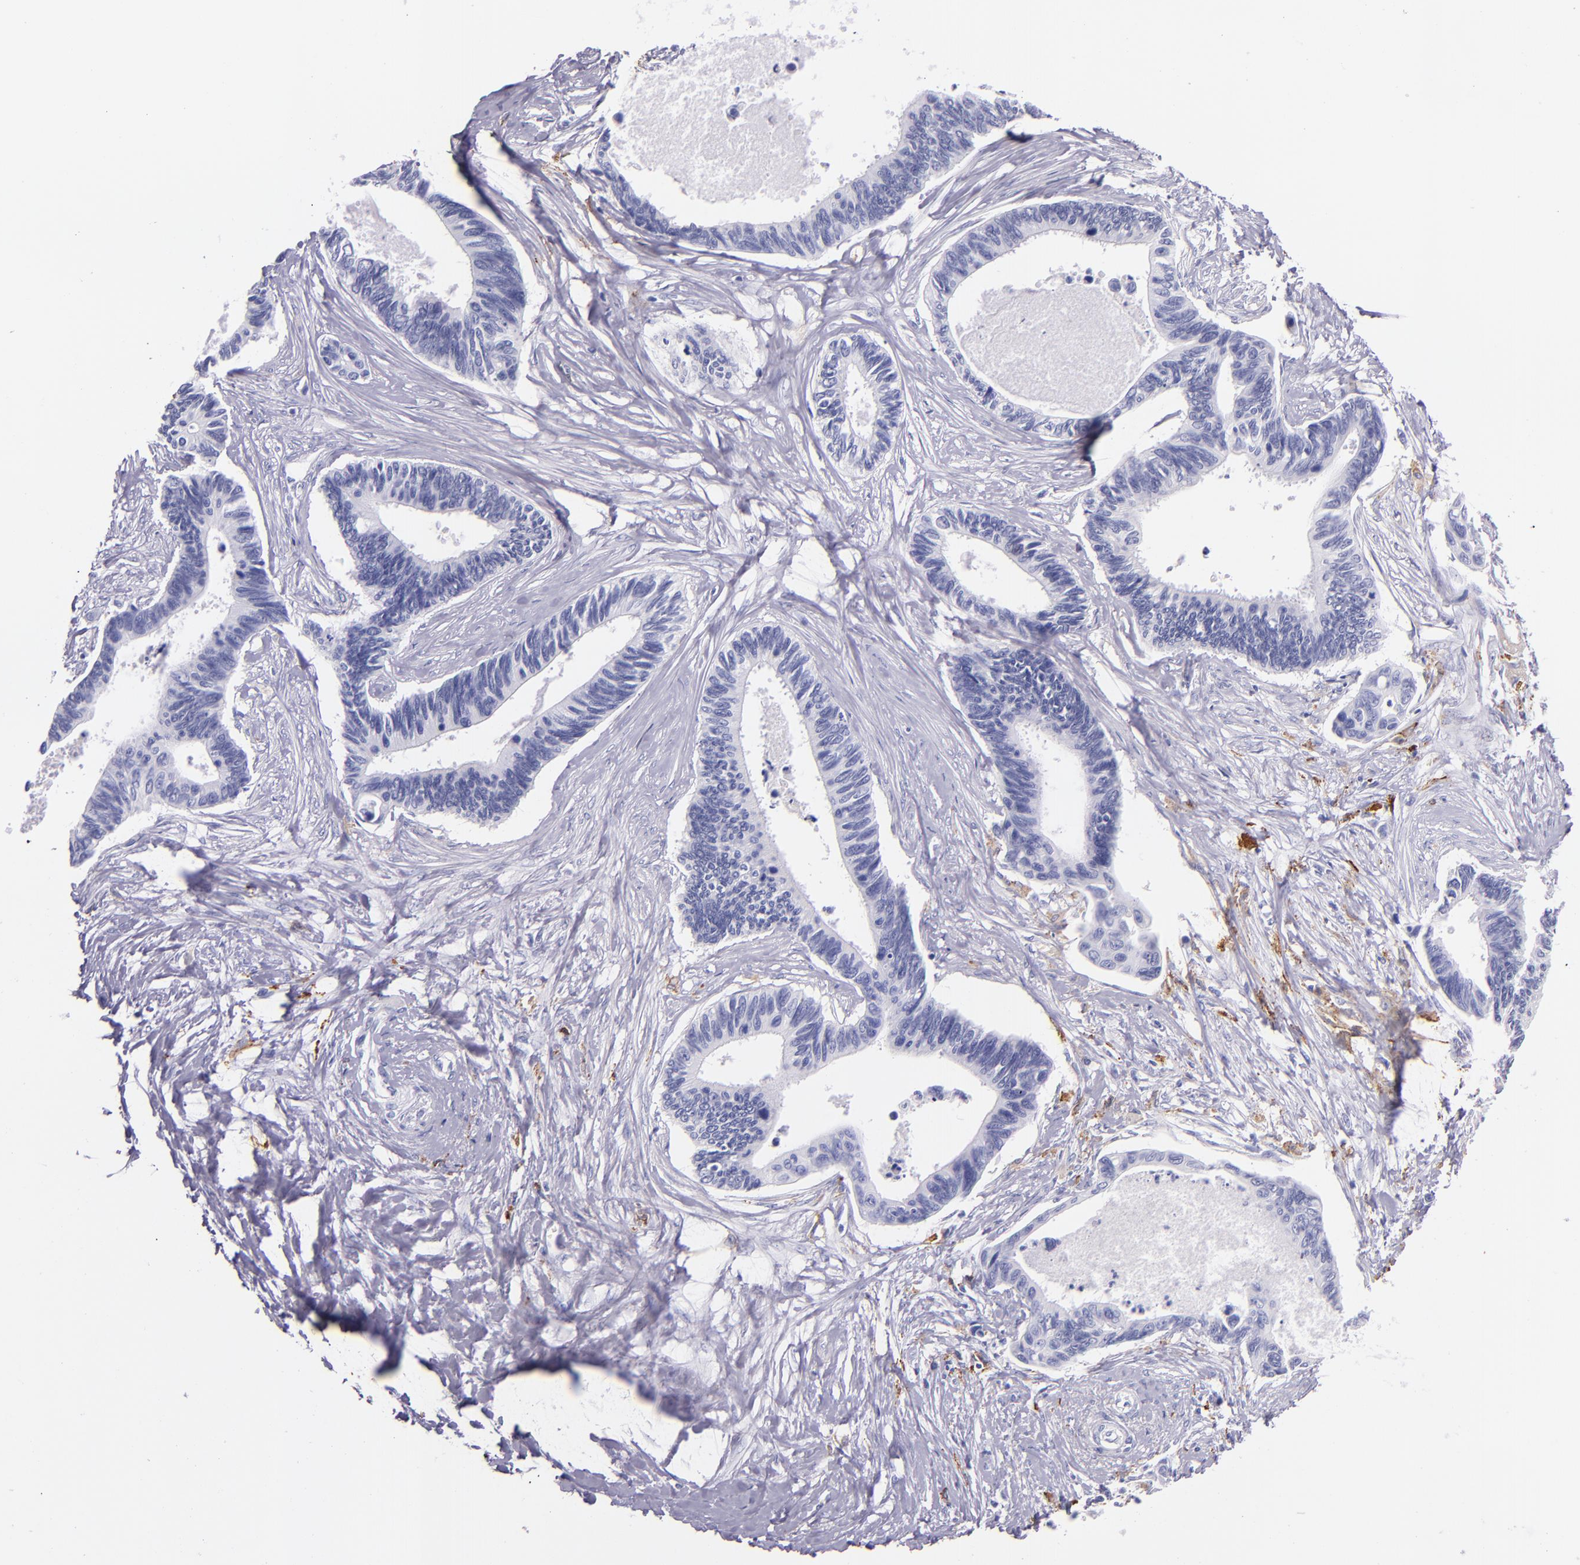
{"staining": {"intensity": "negative", "quantity": "none", "location": "none"}, "tissue": "pancreatic cancer", "cell_type": "Tumor cells", "image_type": "cancer", "snomed": [{"axis": "morphology", "description": "Adenocarcinoma, NOS"}, {"axis": "topography", "description": "Pancreas"}], "caption": "Pancreatic cancer stained for a protein using immunohistochemistry (IHC) shows no staining tumor cells.", "gene": "CD163", "patient": {"sex": "female", "age": 70}}